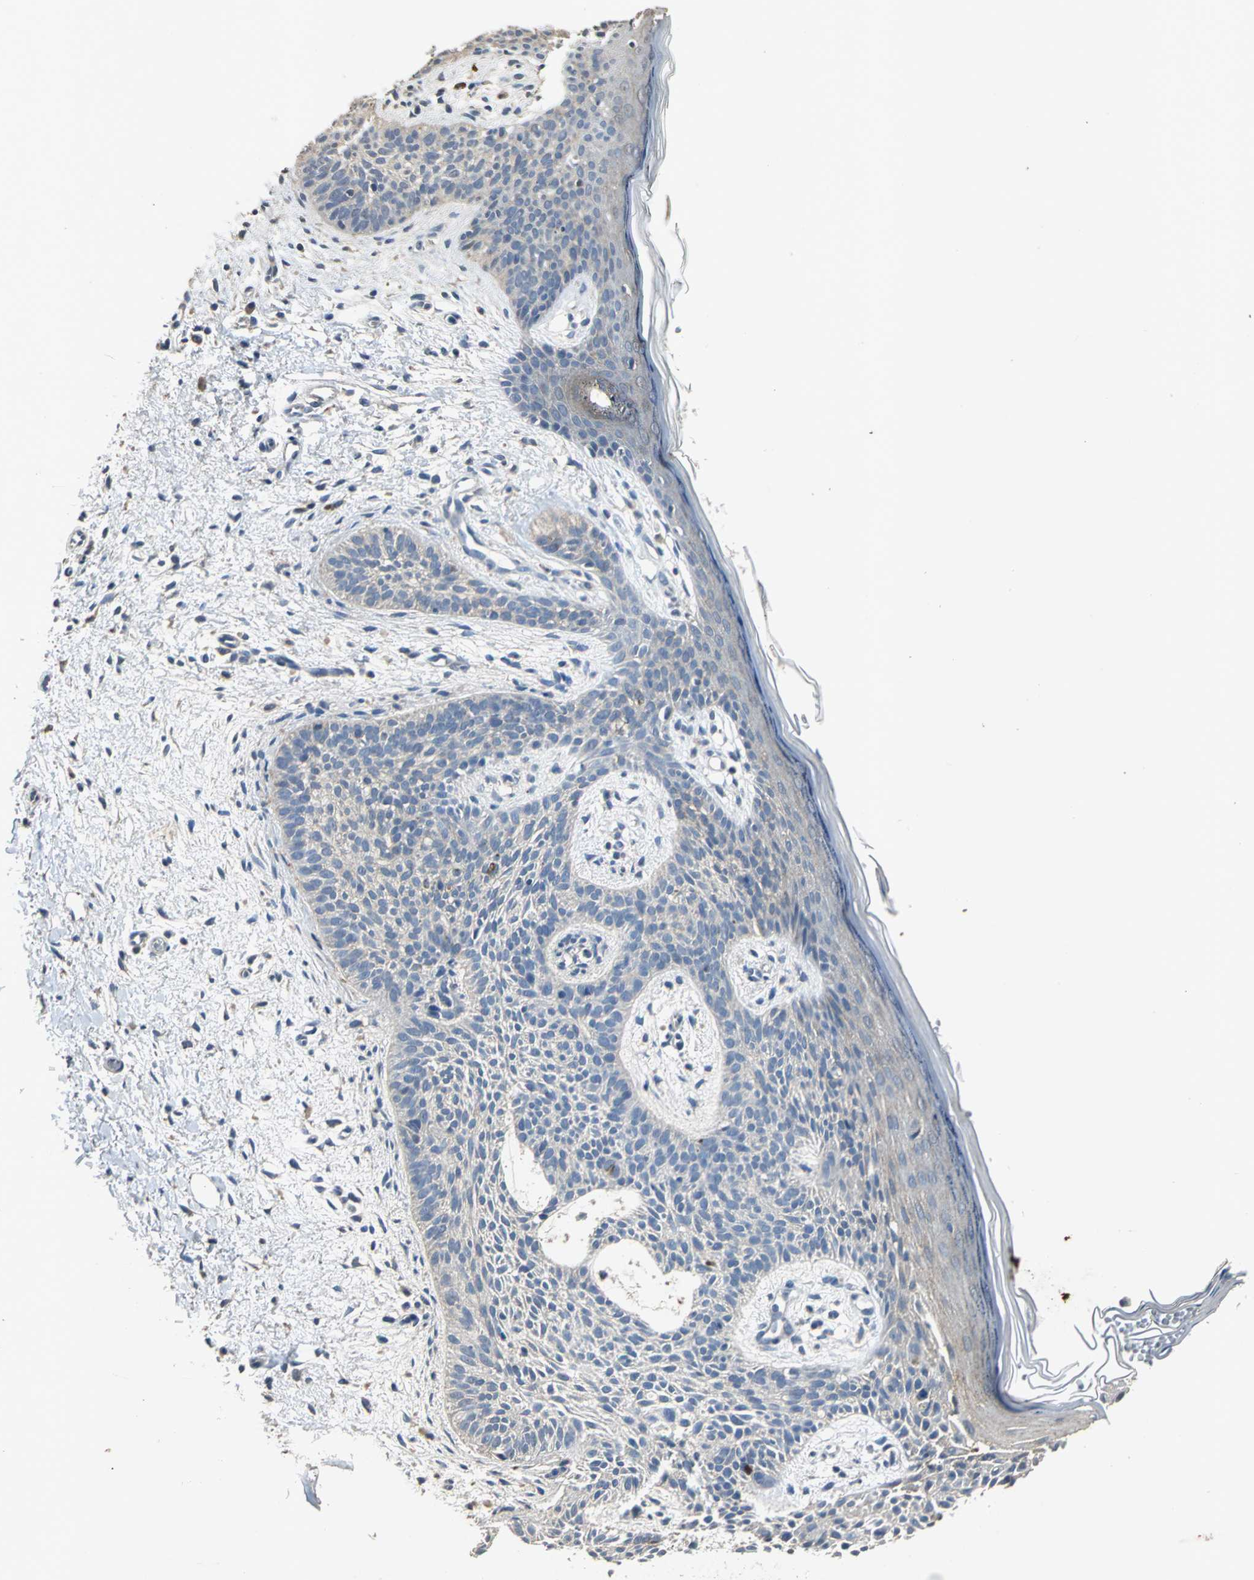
{"staining": {"intensity": "weak", "quantity": "25%-75%", "location": "cytoplasmic/membranous"}, "tissue": "skin cancer", "cell_type": "Tumor cells", "image_type": "cancer", "snomed": [{"axis": "morphology", "description": "Normal tissue, NOS"}, {"axis": "morphology", "description": "Basal cell carcinoma"}, {"axis": "topography", "description": "Skin"}], "caption": "This image demonstrates immunohistochemistry (IHC) staining of human basal cell carcinoma (skin), with low weak cytoplasmic/membranous staining in approximately 25%-75% of tumor cells.", "gene": "OCLN", "patient": {"sex": "female", "age": 69}}